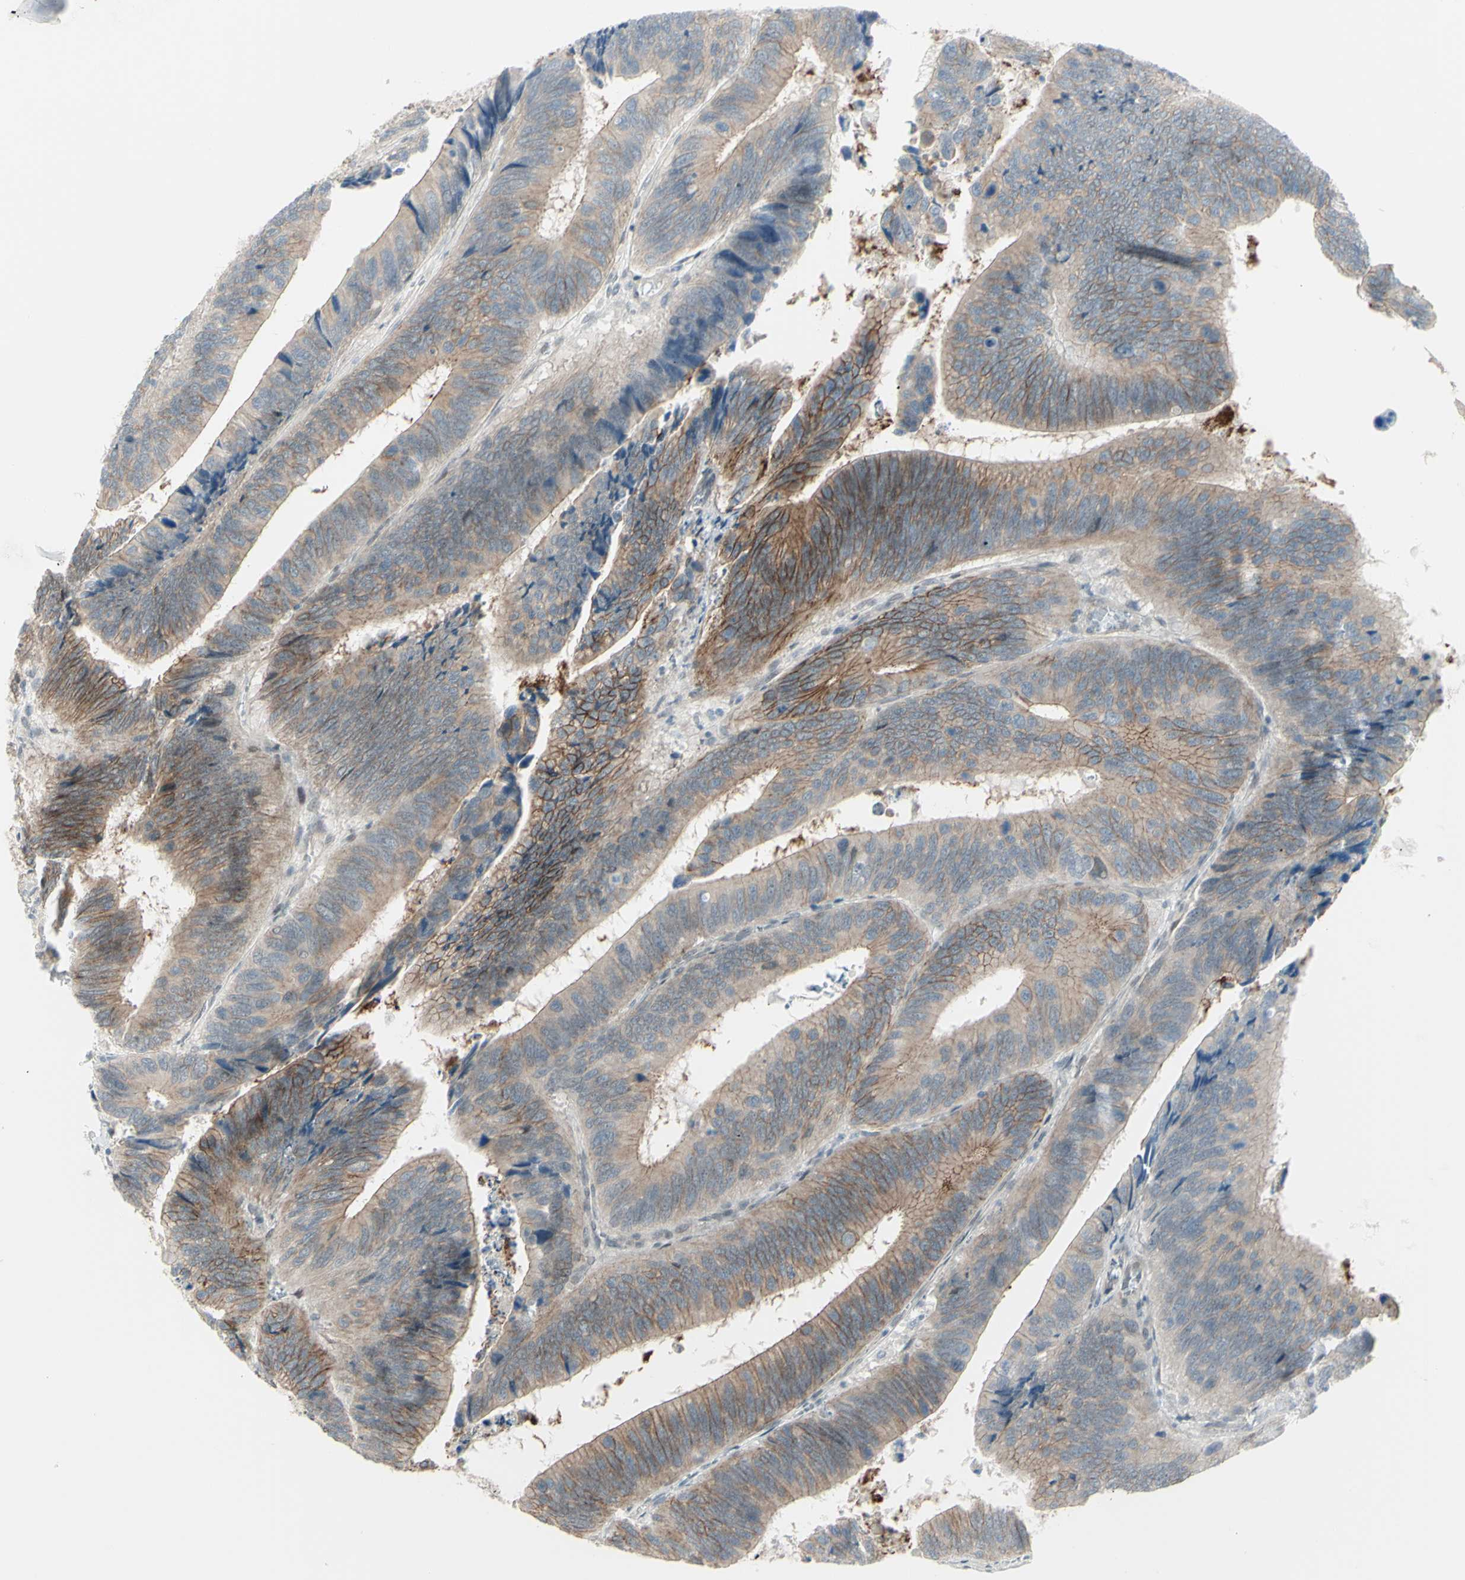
{"staining": {"intensity": "moderate", "quantity": ">75%", "location": "cytoplasmic/membranous"}, "tissue": "colorectal cancer", "cell_type": "Tumor cells", "image_type": "cancer", "snomed": [{"axis": "morphology", "description": "Adenocarcinoma, NOS"}, {"axis": "topography", "description": "Colon"}], "caption": "High-magnification brightfield microscopy of adenocarcinoma (colorectal) stained with DAB (3,3'-diaminobenzidine) (brown) and counterstained with hematoxylin (blue). tumor cells exhibit moderate cytoplasmic/membranous expression is present in about>75% of cells. The staining was performed using DAB, with brown indicating positive protein expression. Nuclei are stained blue with hematoxylin.", "gene": "LRRK1", "patient": {"sex": "male", "age": 72}}